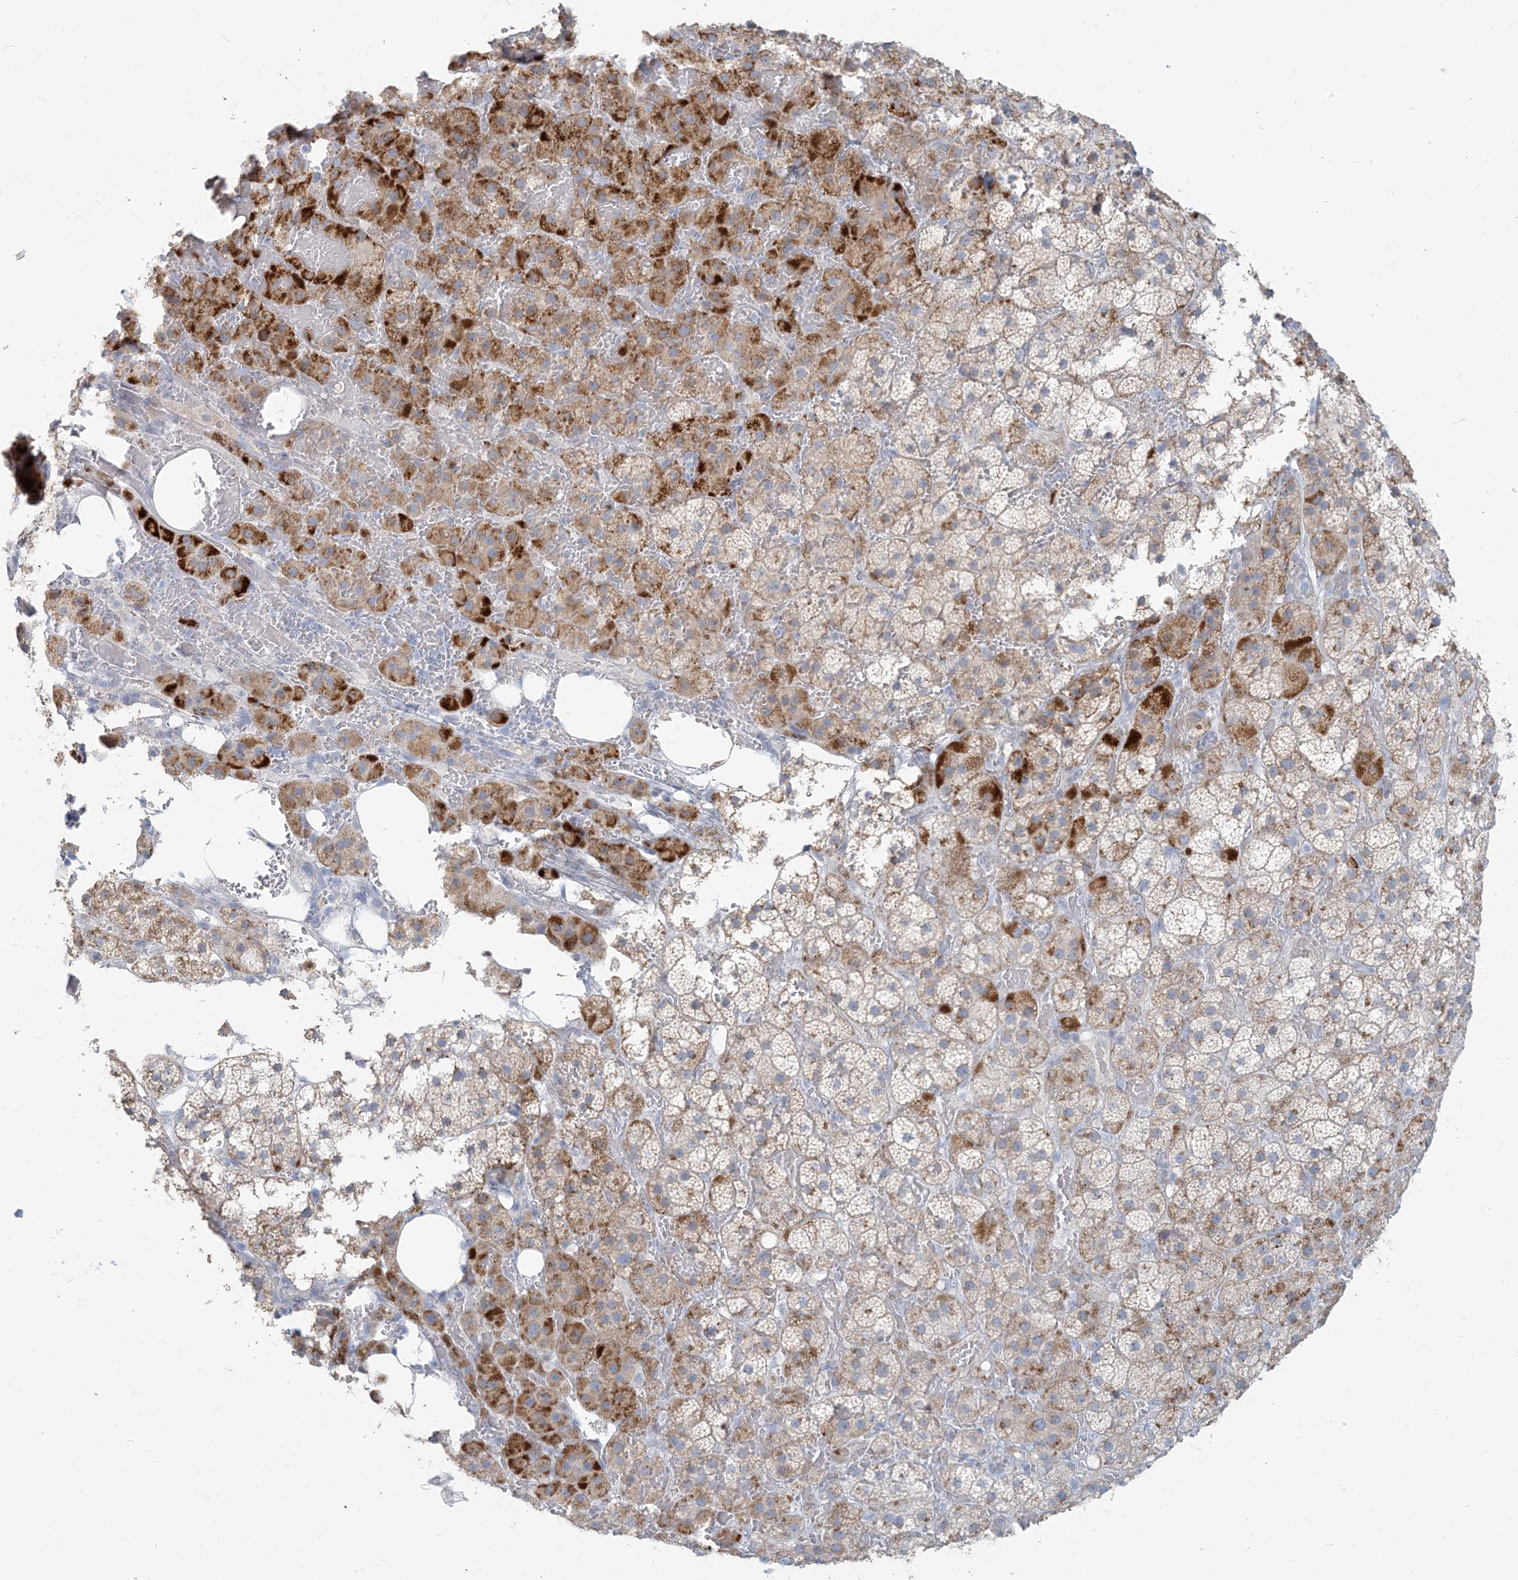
{"staining": {"intensity": "strong", "quantity": "25%-75%", "location": "cytoplasmic/membranous"}, "tissue": "adrenal gland", "cell_type": "Glandular cells", "image_type": "normal", "snomed": [{"axis": "morphology", "description": "Normal tissue, NOS"}, {"axis": "topography", "description": "Adrenal gland"}], "caption": "Glandular cells show high levels of strong cytoplasmic/membranous expression in approximately 25%-75% of cells in normal human adrenal gland.", "gene": "SCML1", "patient": {"sex": "female", "age": 59}}